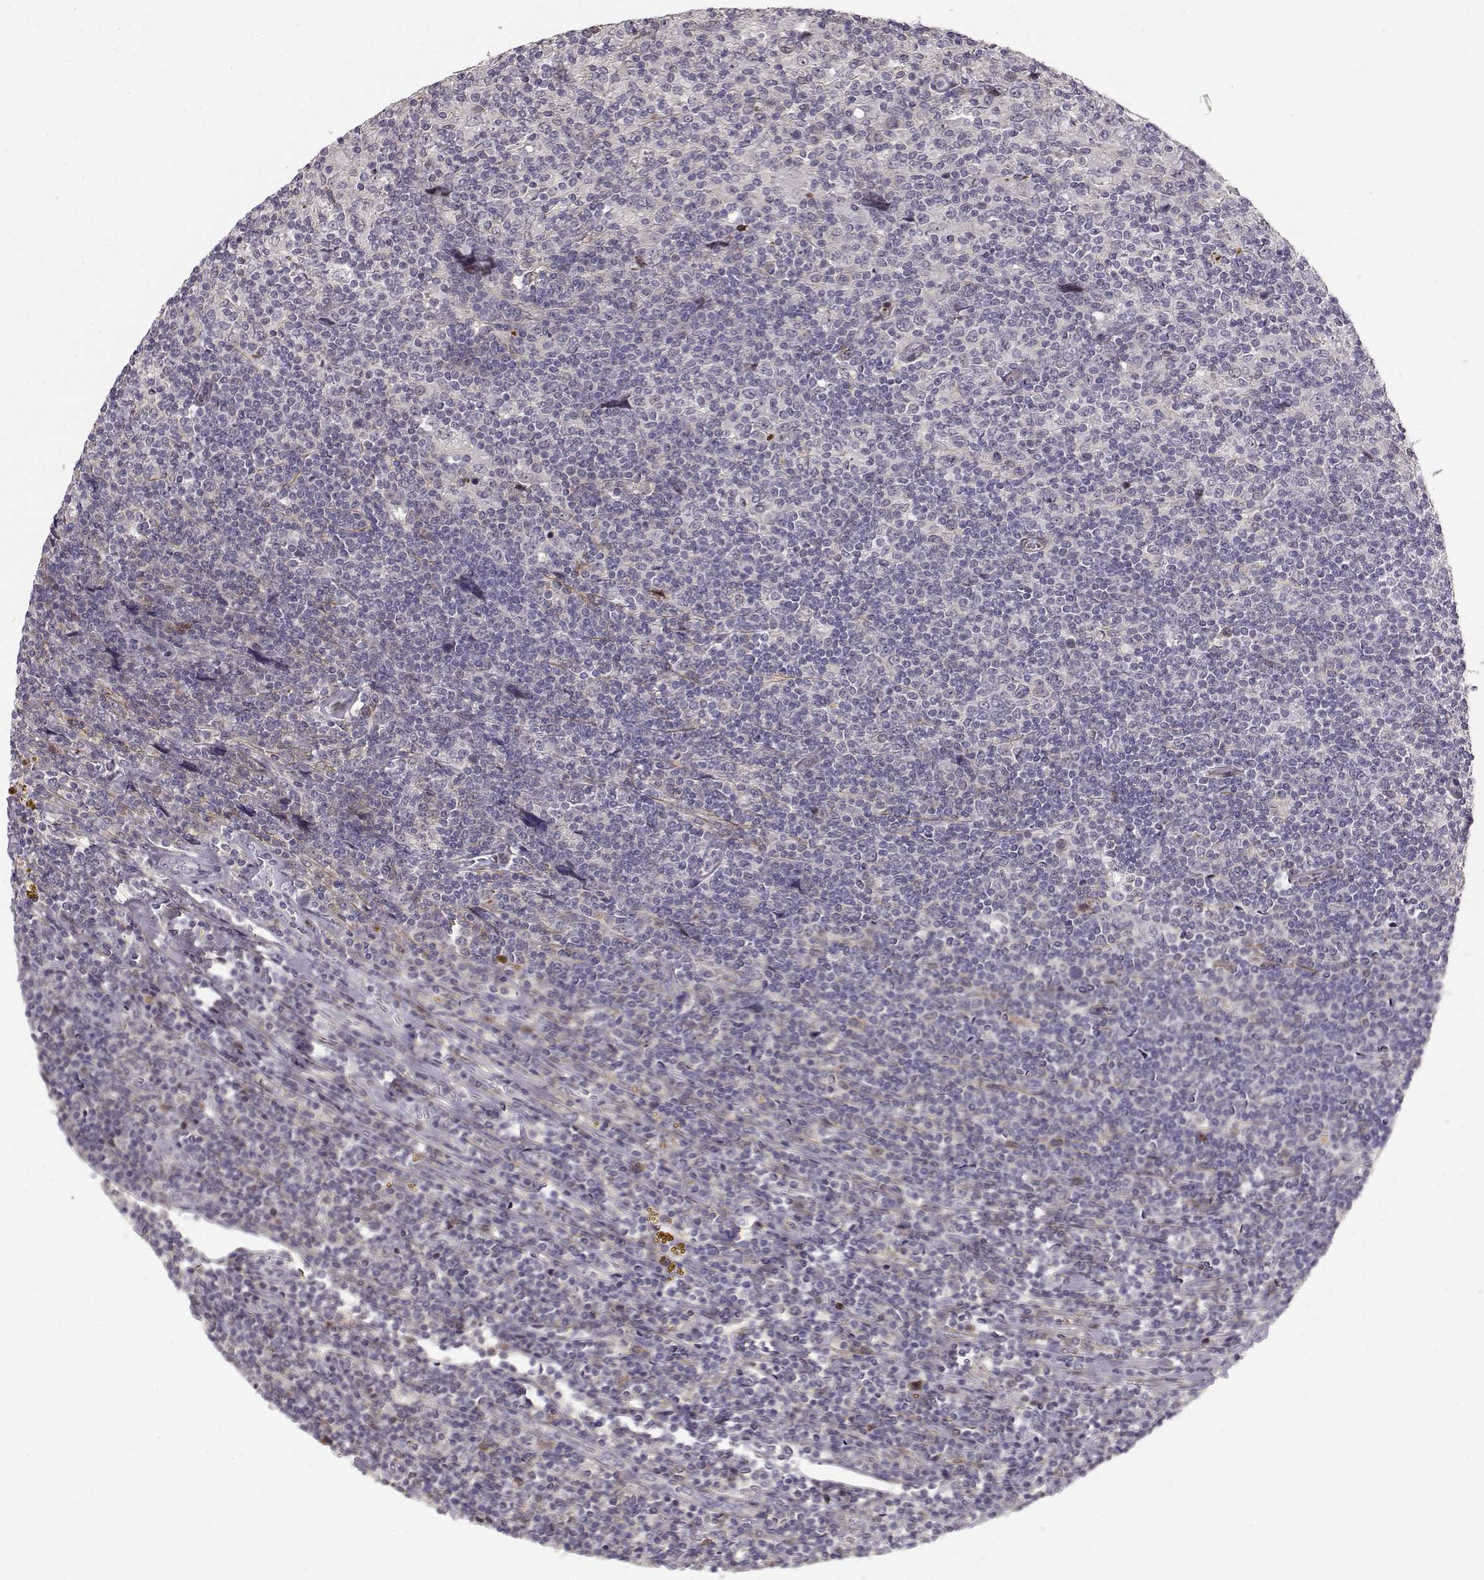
{"staining": {"intensity": "negative", "quantity": "none", "location": "none"}, "tissue": "lymphoma", "cell_type": "Tumor cells", "image_type": "cancer", "snomed": [{"axis": "morphology", "description": "Hodgkin's disease, NOS"}, {"axis": "topography", "description": "Lymph node"}], "caption": "Hodgkin's disease was stained to show a protein in brown. There is no significant positivity in tumor cells.", "gene": "RGS9BP", "patient": {"sex": "male", "age": 40}}